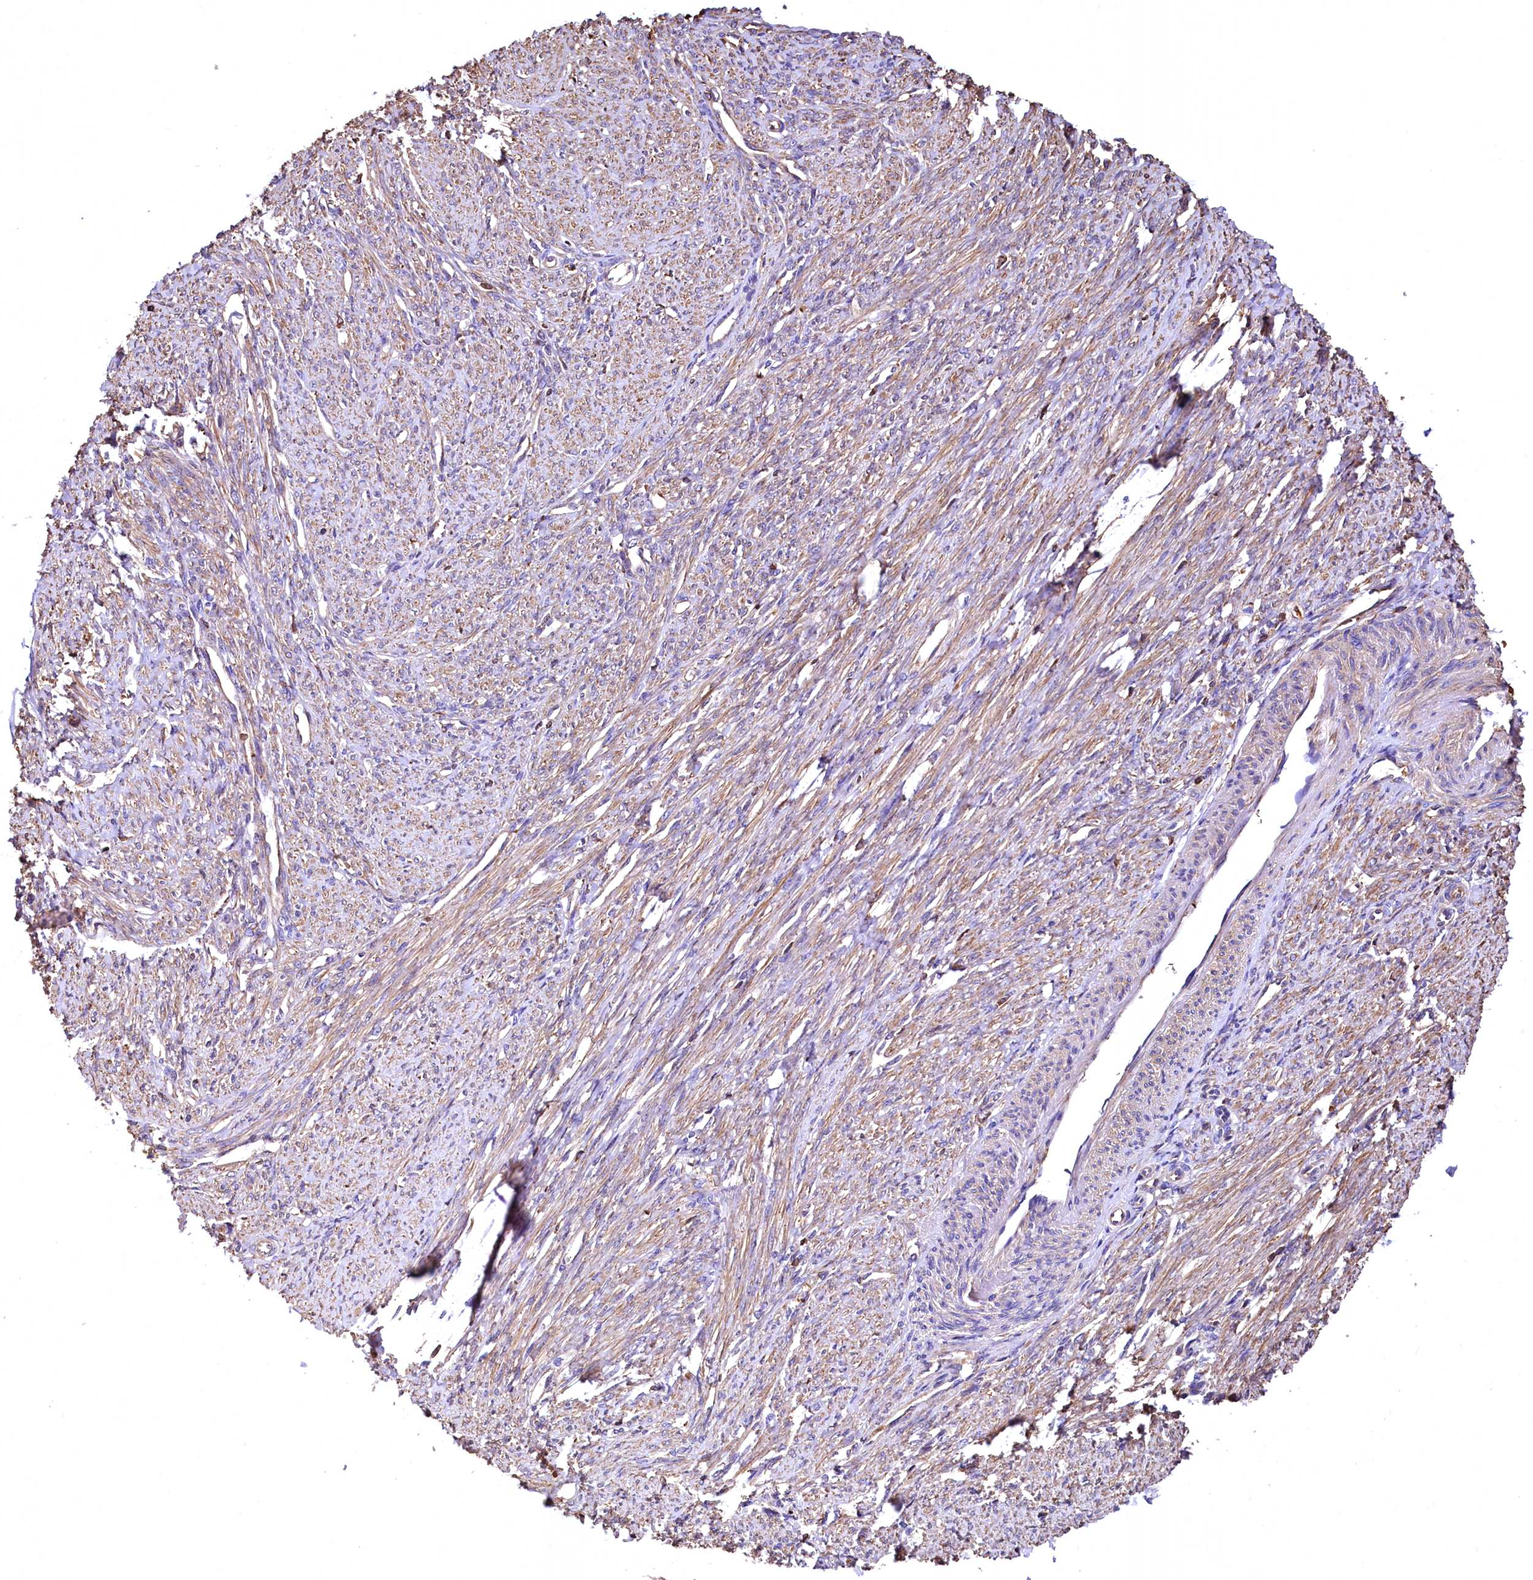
{"staining": {"intensity": "weak", "quantity": ">75%", "location": "cytoplasmic/membranous"}, "tissue": "smooth muscle", "cell_type": "Smooth muscle cells", "image_type": "normal", "snomed": [{"axis": "morphology", "description": "Normal tissue, NOS"}, {"axis": "topography", "description": "Smooth muscle"}, {"axis": "topography", "description": "Uterus"}], "caption": "Smooth muscle stained for a protein (brown) displays weak cytoplasmic/membranous positive expression in about >75% of smooth muscle cells.", "gene": "RARS2", "patient": {"sex": "female", "age": 59}}